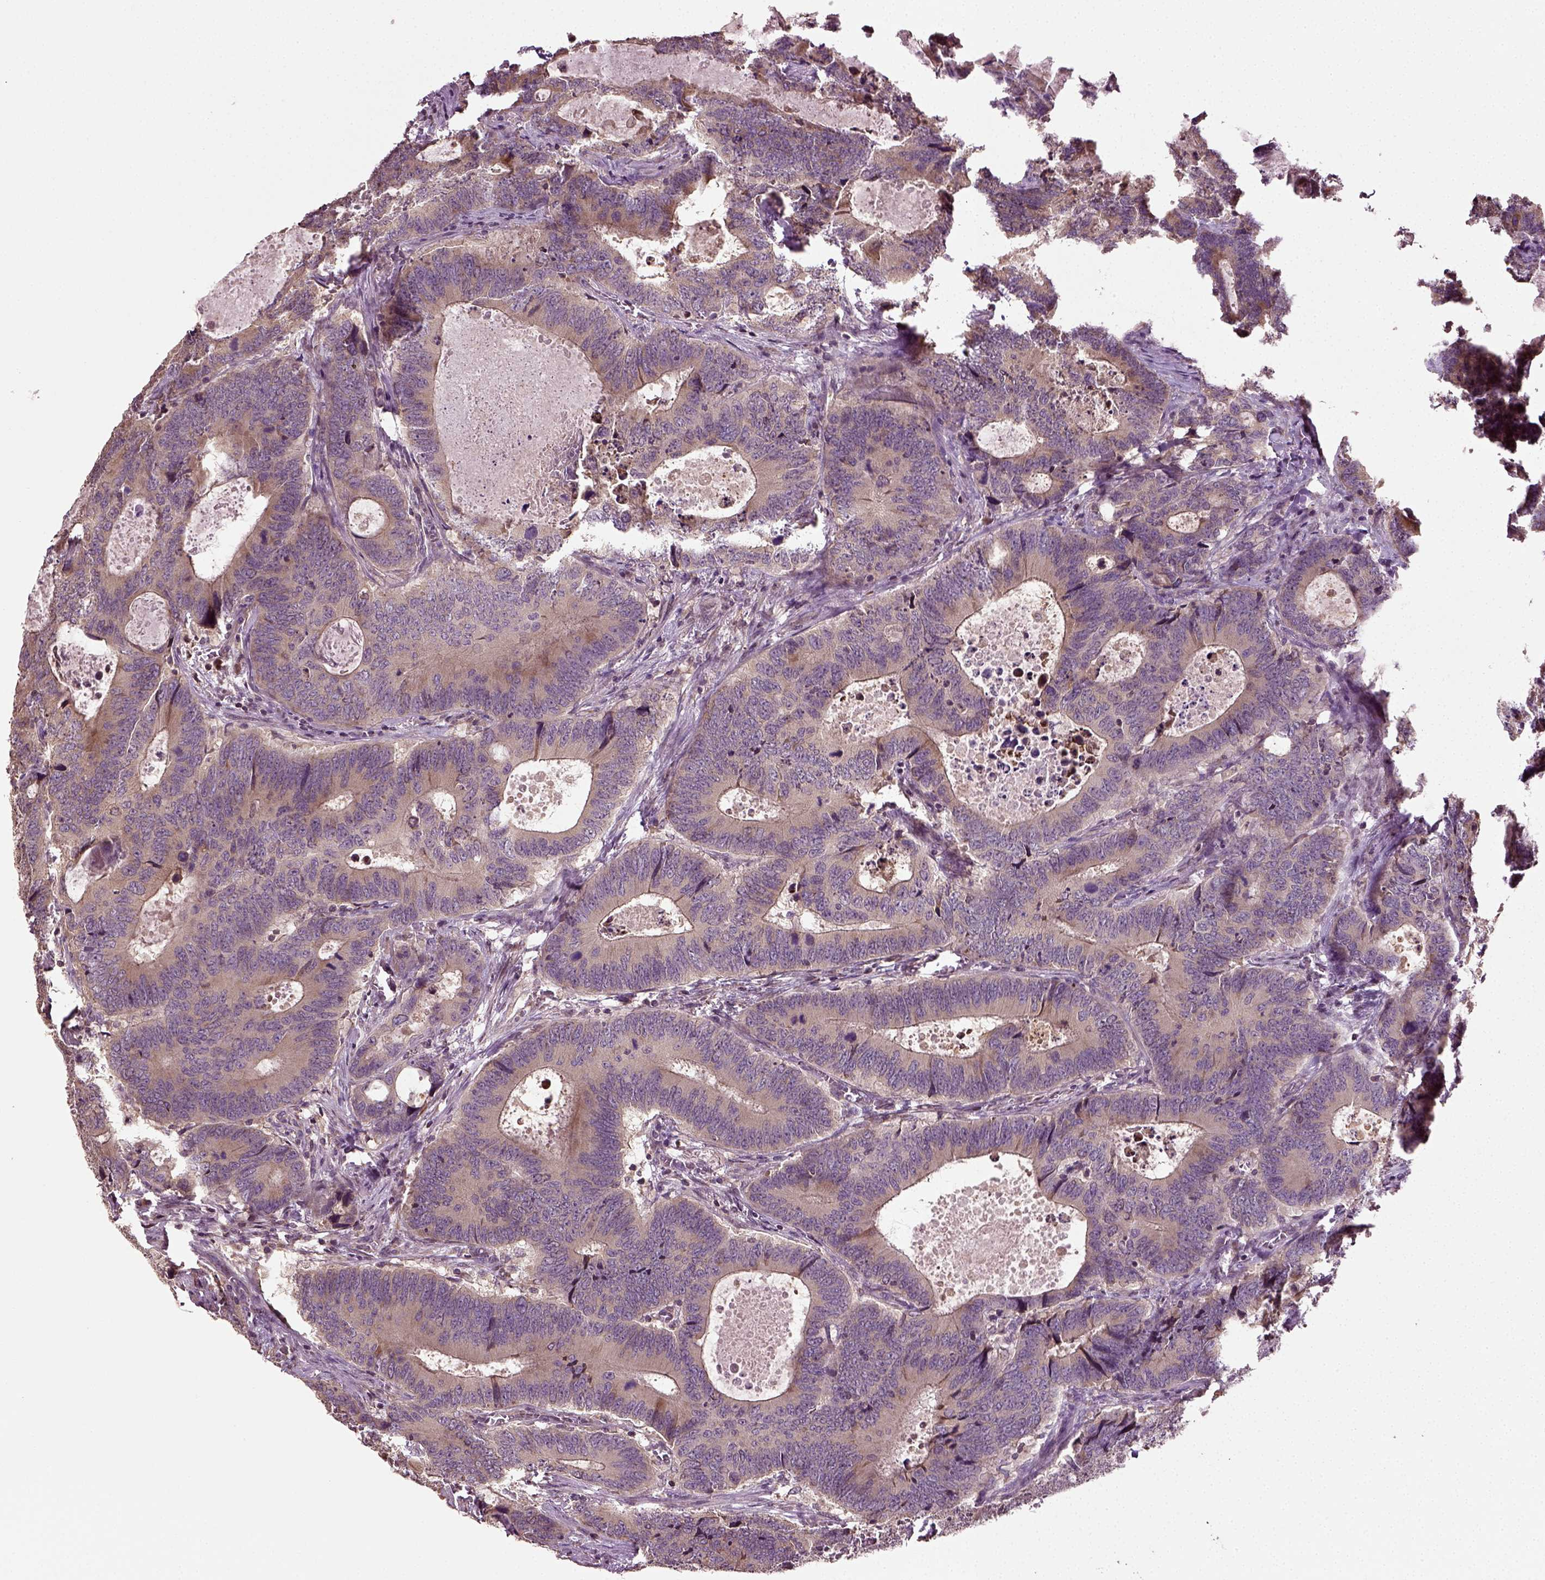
{"staining": {"intensity": "moderate", "quantity": "<25%", "location": "cytoplasmic/membranous"}, "tissue": "colorectal cancer", "cell_type": "Tumor cells", "image_type": "cancer", "snomed": [{"axis": "morphology", "description": "Adenocarcinoma, NOS"}, {"axis": "topography", "description": "Colon"}], "caption": "Moderate cytoplasmic/membranous staining for a protein is appreciated in about <25% of tumor cells of adenocarcinoma (colorectal) using immunohistochemistry (IHC).", "gene": "ERV3-1", "patient": {"sex": "female", "age": 82}}